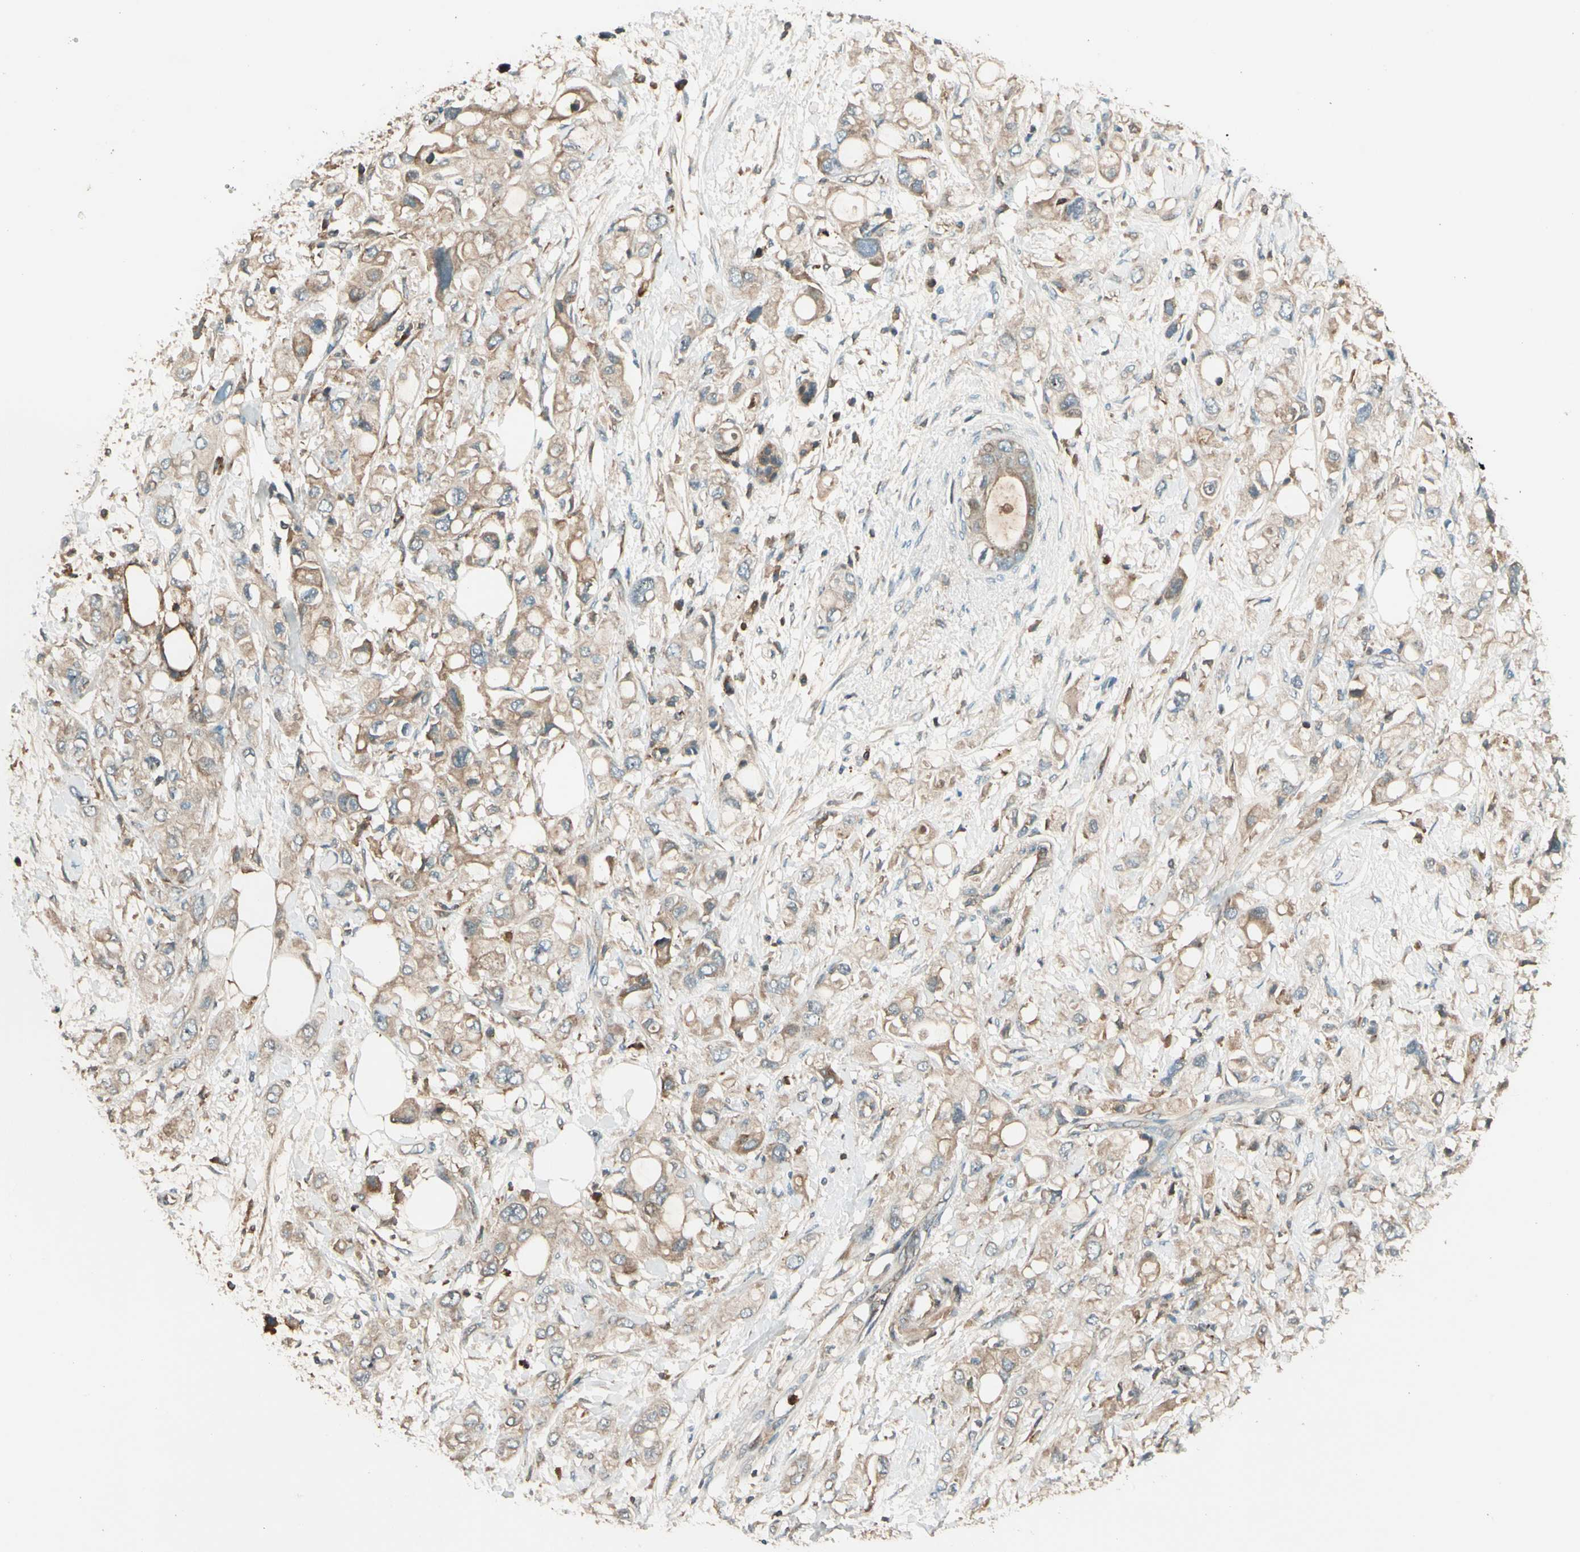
{"staining": {"intensity": "weak", "quantity": ">75%", "location": "cytoplasmic/membranous"}, "tissue": "pancreatic cancer", "cell_type": "Tumor cells", "image_type": "cancer", "snomed": [{"axis": "morphology", "description": "Adenocarcinoma, NOS"}, {"axis": "topography", "description": "Pancreas"}], "caption": "IHC staining of pancreatic adenocarcinoma, which reveals low levels of weak cytoplasmic/membranous expression in approximately >75% of tumor cells indicating weak cytoplasmic/membranous protein staining. The staining was performed using DAB (3,3'-diaminobenzidine) (brown) for protein detection and nuclei were counterstained in hematoxylin (blue).", "gene": "STX11", "patient": {"sex": "female", "age": 56}}